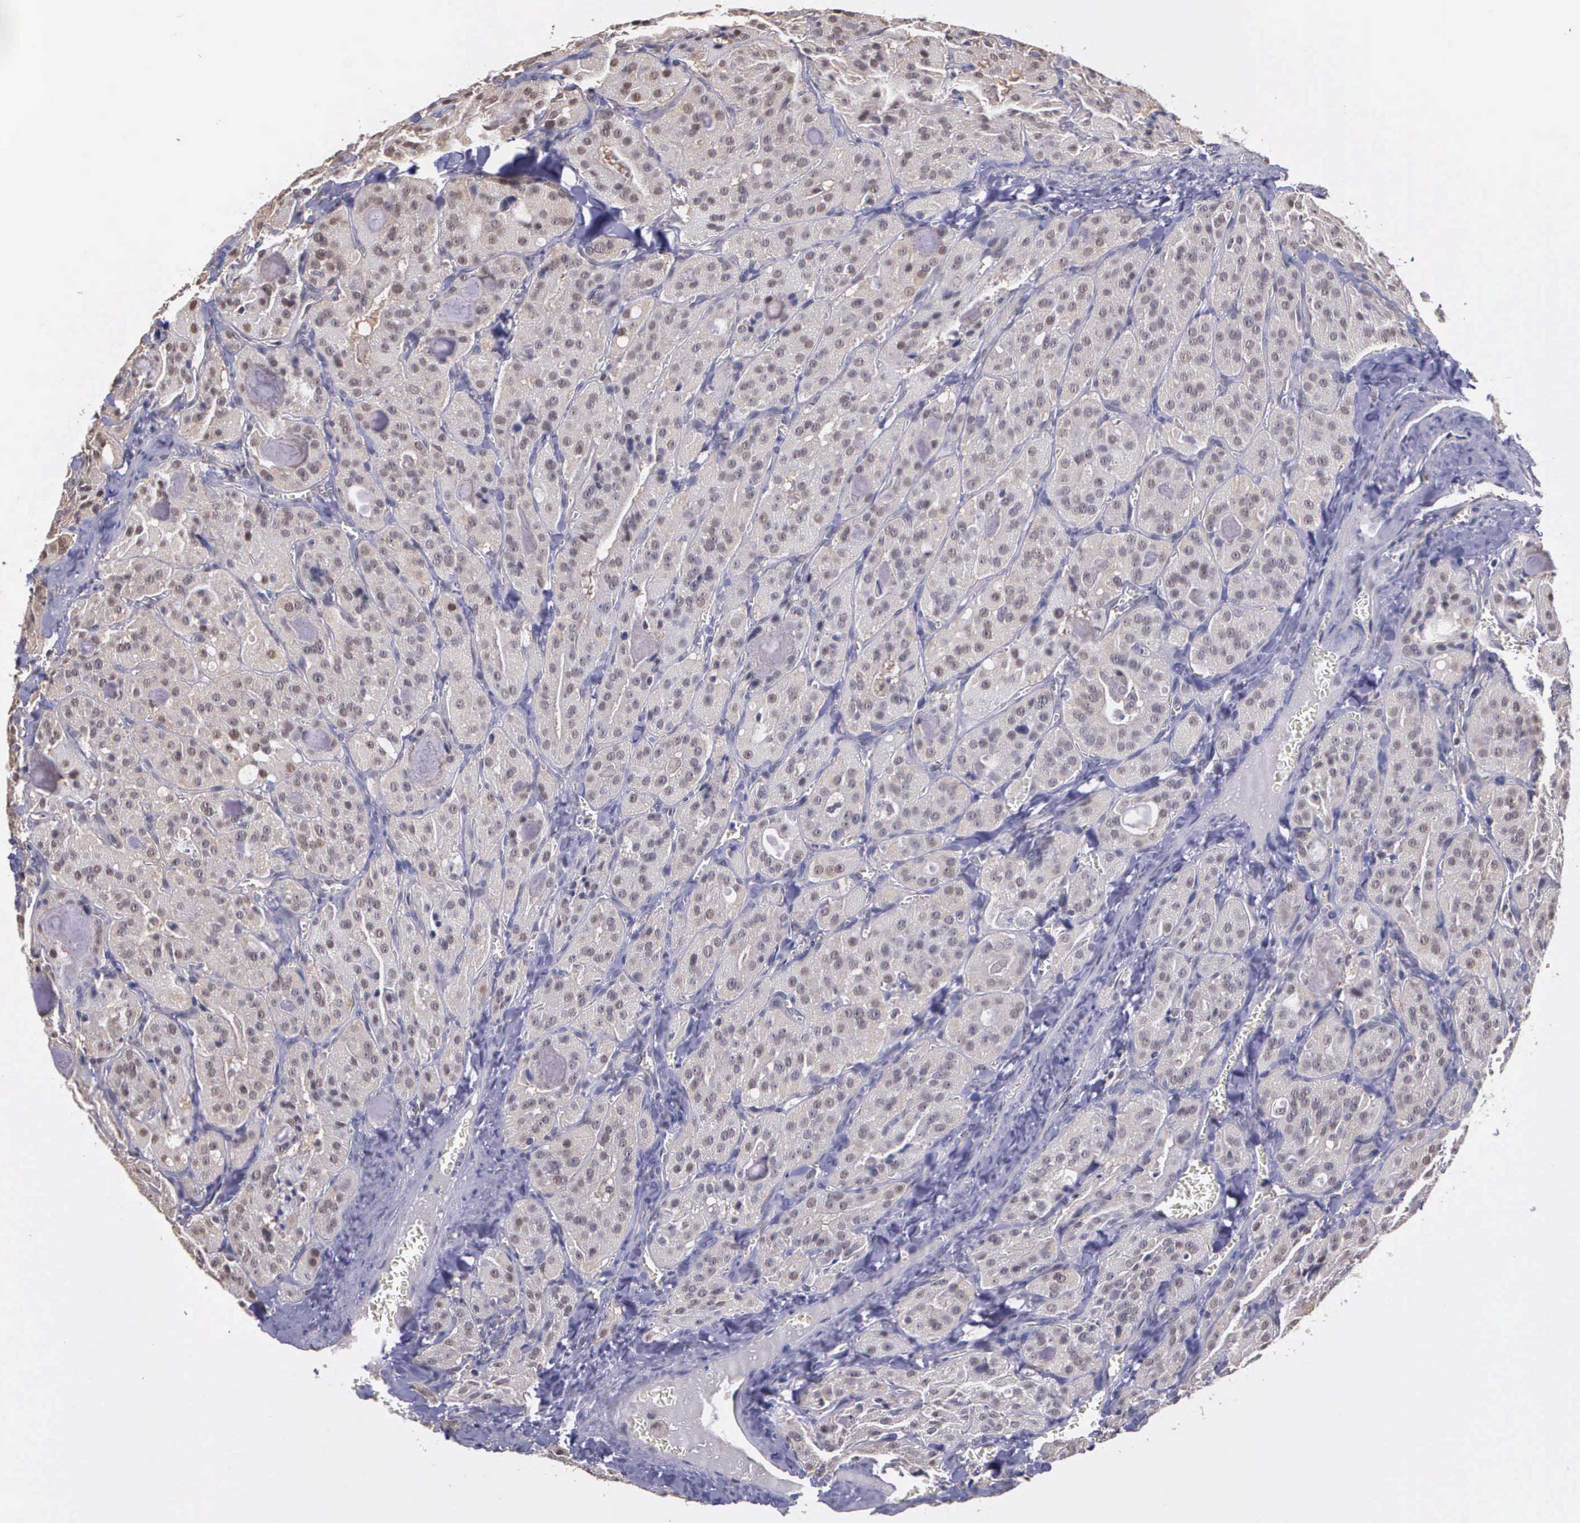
{"staining": {"intensity": "weak", "quantity": "<25%", "location": "cytoplasmic/membranous"}, "tissue": "thyroid cancer", "cell_type": "Tumor cells", "image_type": "cancer", "snomed": [{"axis": "morphology", "description": "Carcinoma, NOS"}, {"axis": "topography", "description": "Thyroid gland"}], "caption": "Histopathology image shows no significant protein positivity in tumor cells of thyroid cancer.", "gene": "PSMC1", "patient": {"sex": "male", "age": 76}}